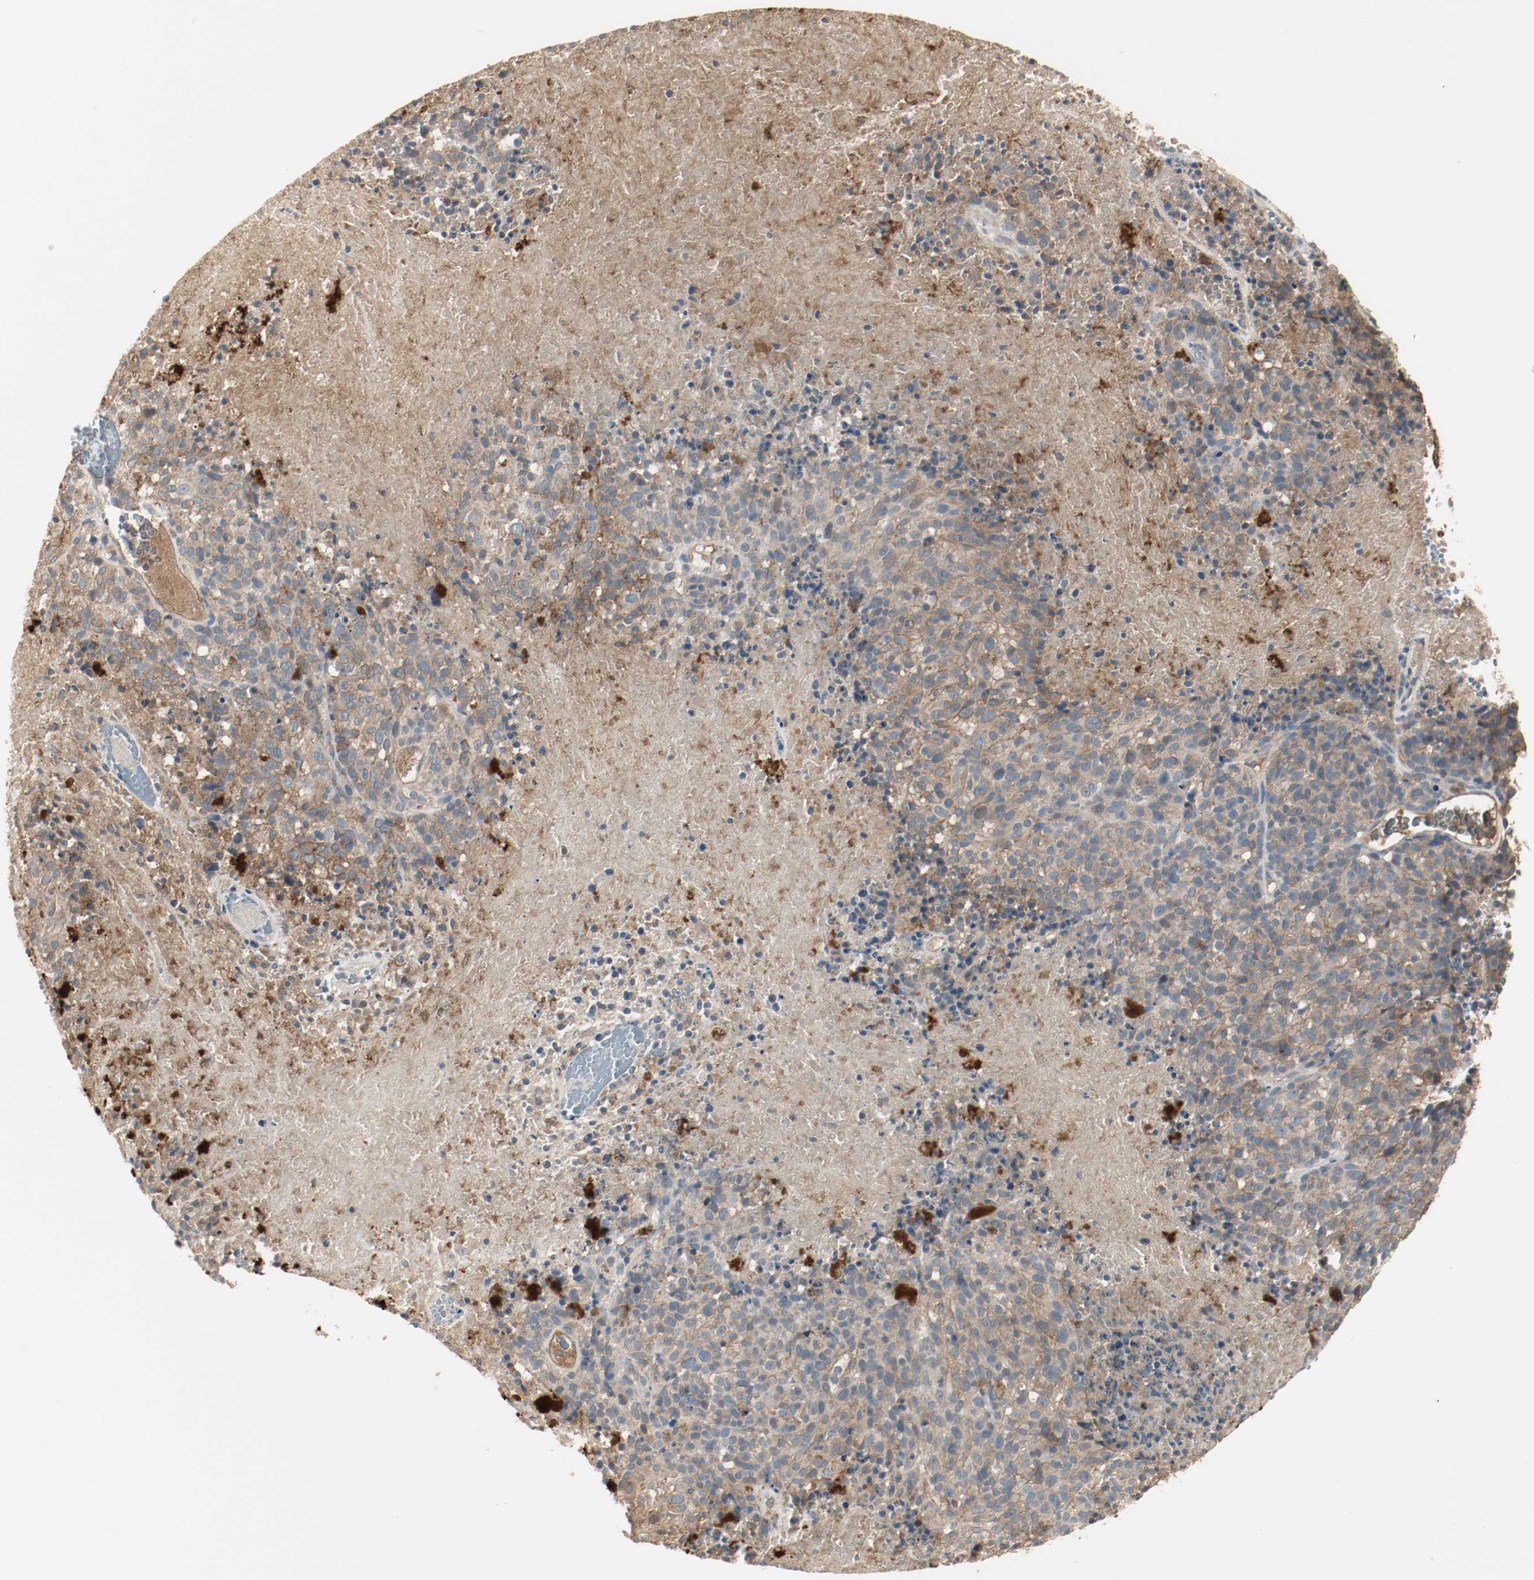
{"staining": {"intensity": "moderate", "quantity": ">75%", "location": "cytoplasmic/membranous"}, "tissue": "melanoma", "cell_type": "Tumor cells", "image_type": "cancer", "snomed": [{"axis": "morphology", "description": "Malignant melanoma, Metastatic site"}, {"axis": "topography", "description": "Cerebral cortex"}], "caption": "Immunohistochemical staining of melanoma displays moderate cytoplasmic/membranous protein staining in about >75% of tumor cells.", "gene": "MELTF", "patient": {"sex": "female", "age": 52}}